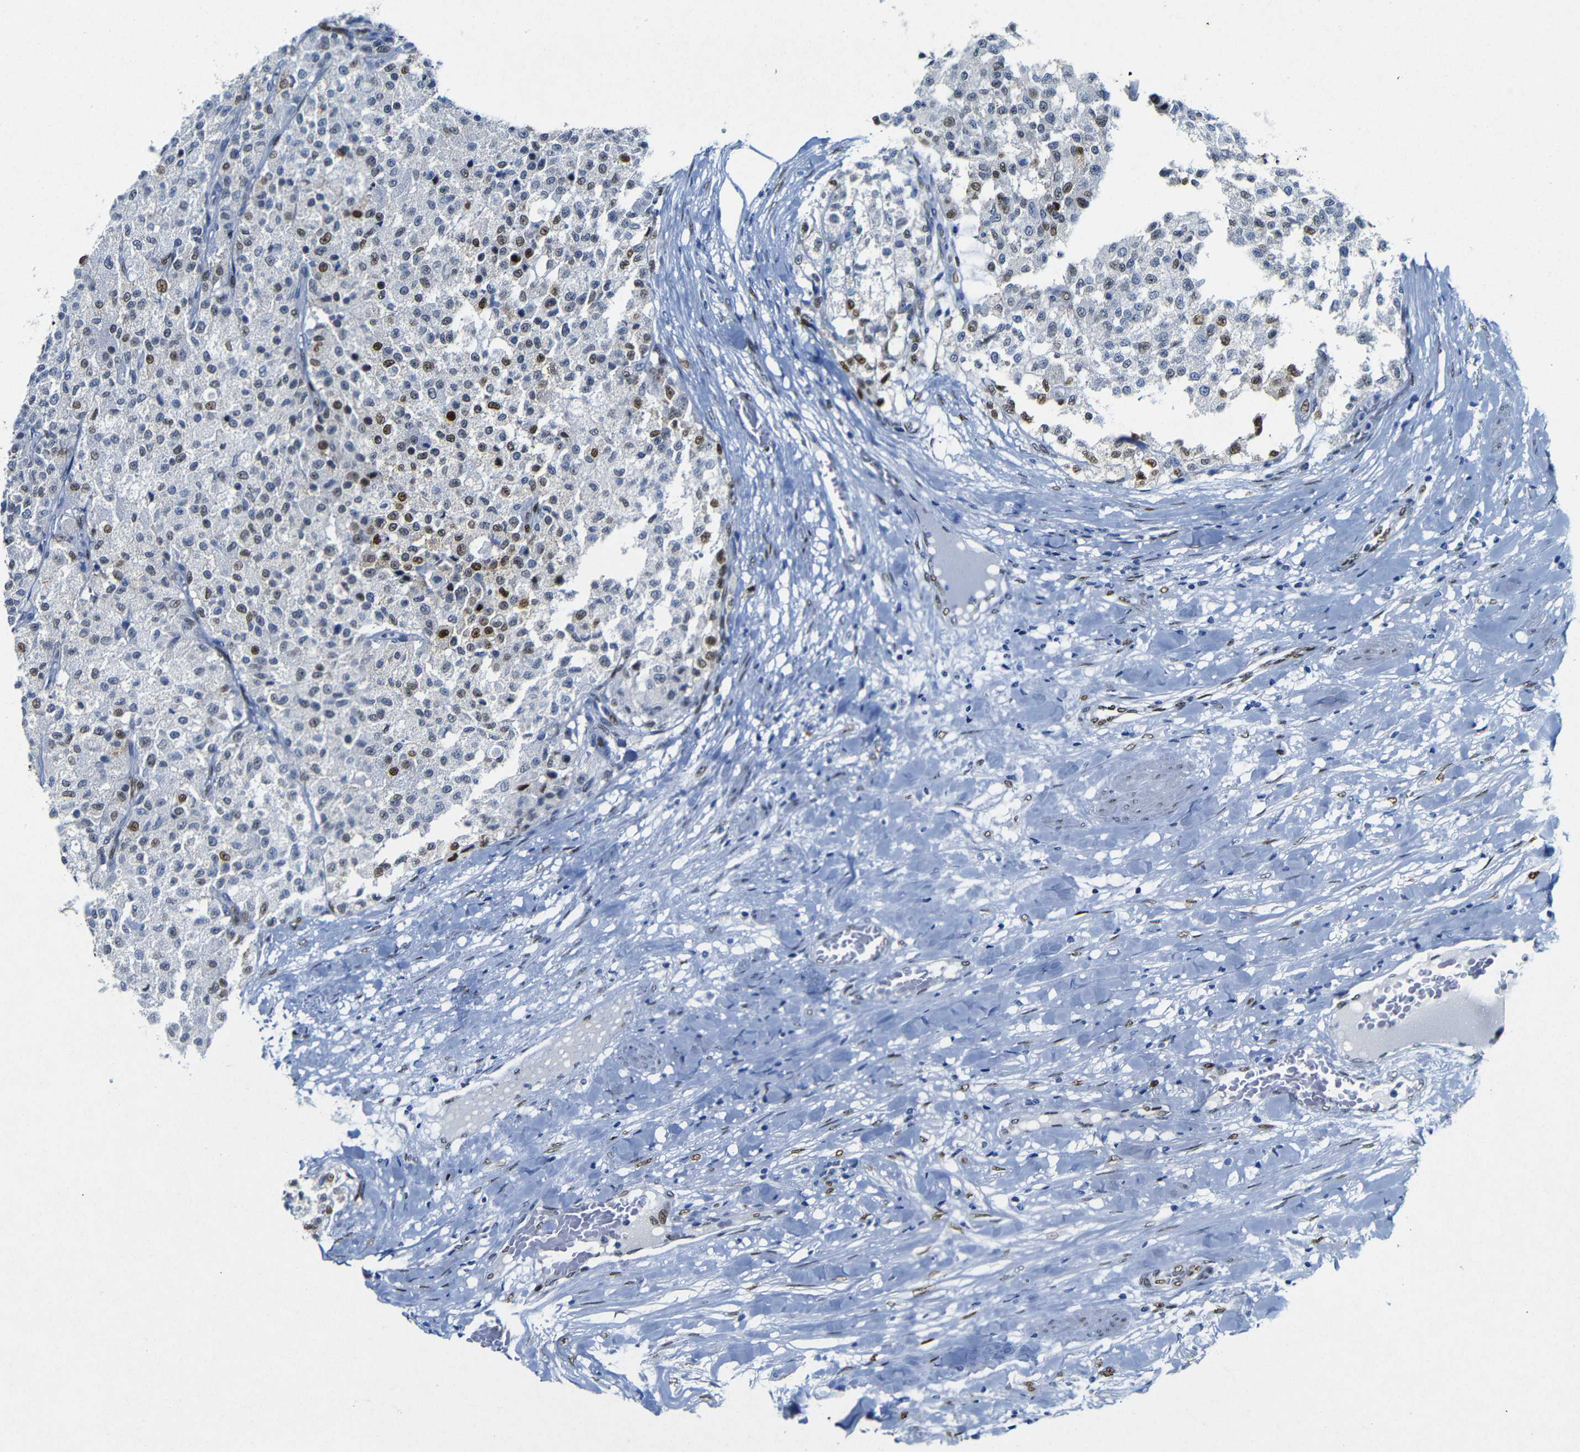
{"staining": {"intensity": "moderate", "quantity": "25%-75%", "location": "nuclear"}, "tissue": "testis cancer", "cell_type": "Tumor cells", "image_type": "cancer", "snomed": [{"axis": "morphology", "description": "Seminoma, NOS"}, {"axis": "topography", "description": "Testis"}], "caption": "Tumor cells demonstrate moderate nuclear staining in approximately 25%-75% of cells in testis cancer (seminoma). (brown staining indicates protein expression, while blue staining denotes nuclei).", "gene": "FOSL2", "patient": {"sex": "male", "age": 59}}